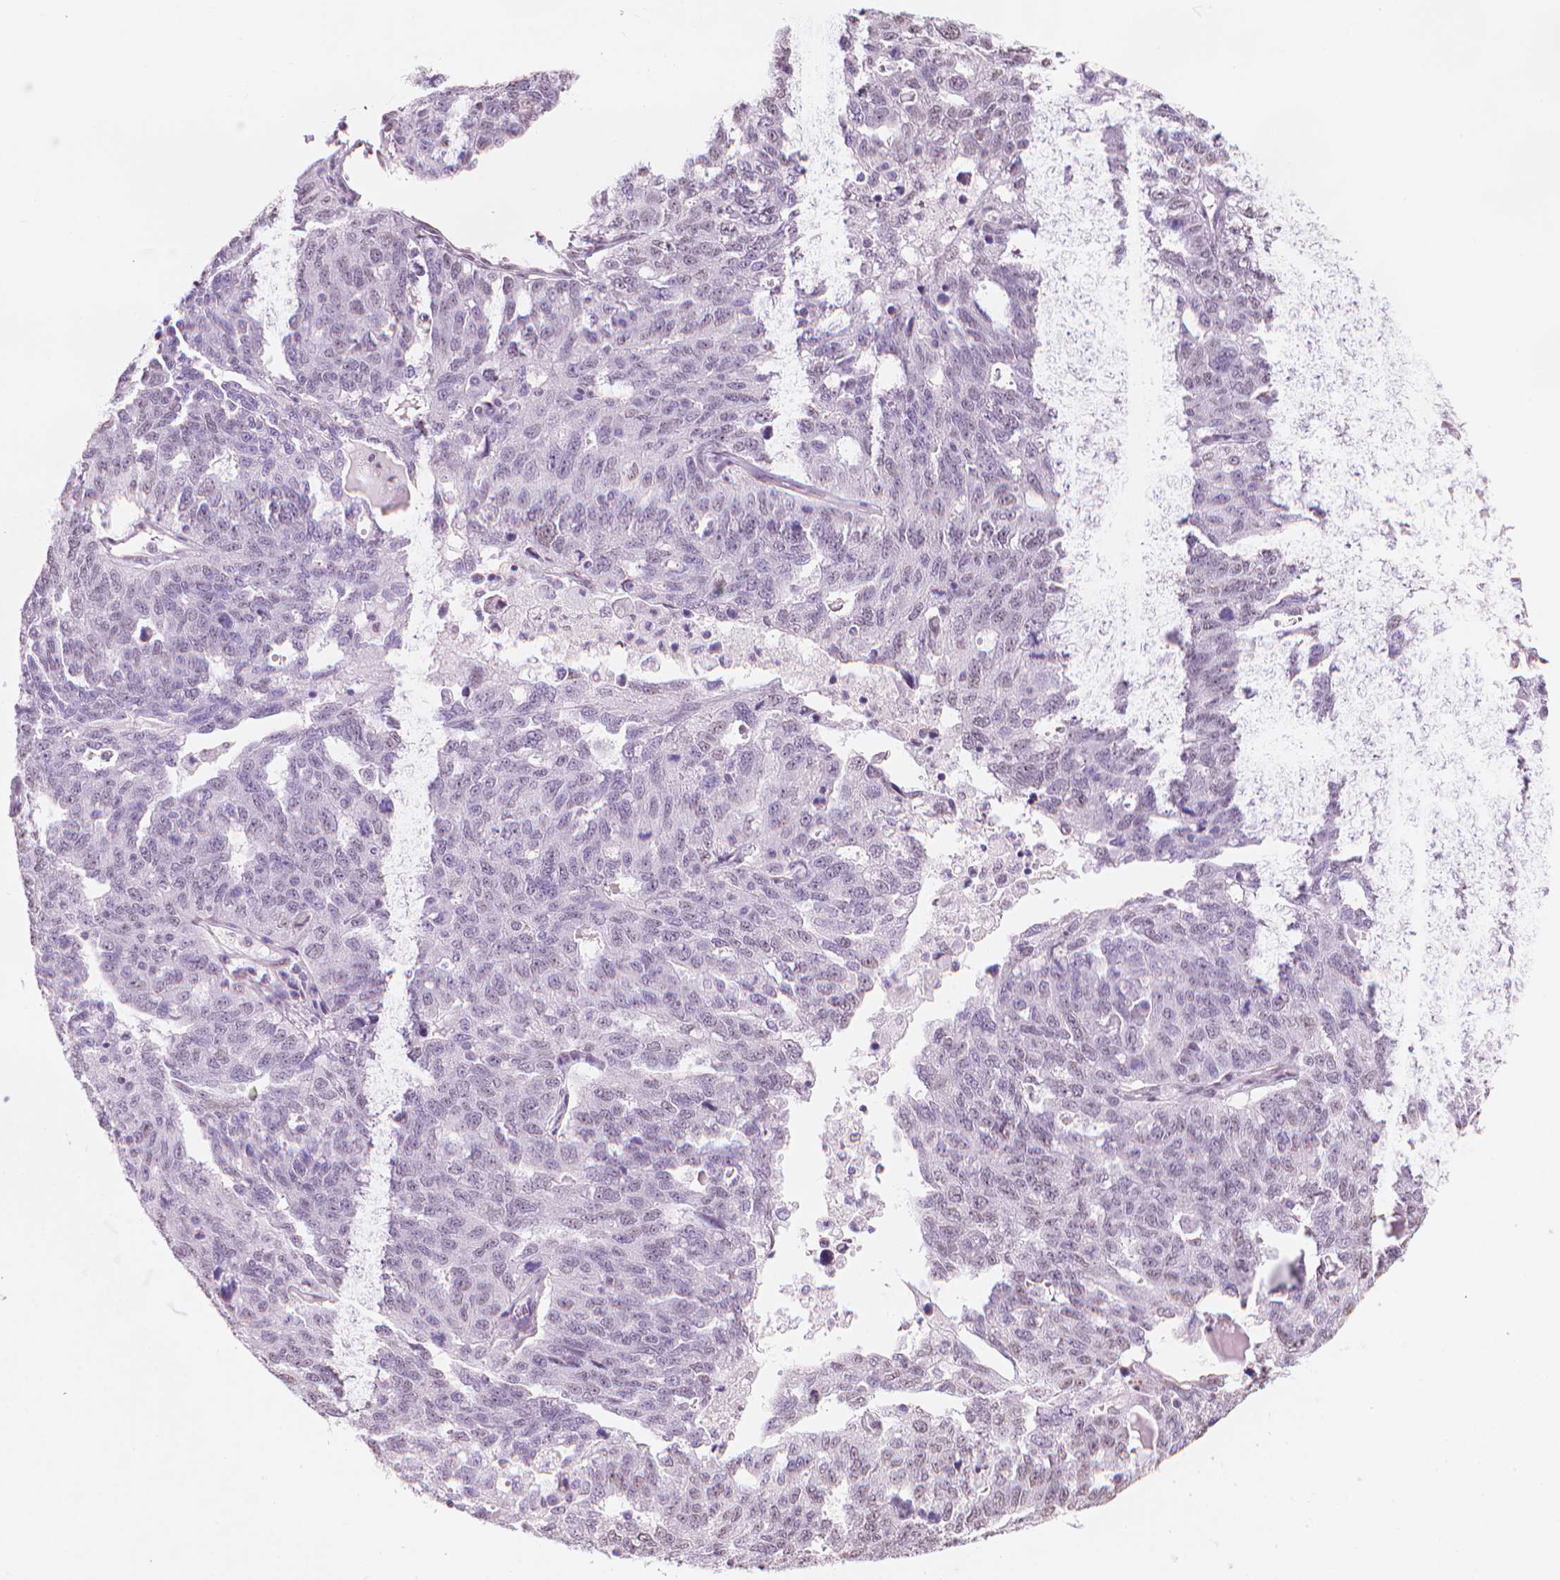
{"staining": {"intensity": "negative", "quantity": "none", "location": "none"}, "tissue": "ovarian cancer", "cell_type": "Tumor cells", "image_type": "cancer", "snomed": [{"axis": "morphology", "description": "Cystadenocarcinoma, serous, NOS"}, {"axis": "topography", "description": "Ovary"}], "caption": "Tumor cells show no significant expression in ovarian cancer (serous cystadenocarcinoma).", "gene": "PIAS2", "patient": {"sex": "female", "age": 71}}